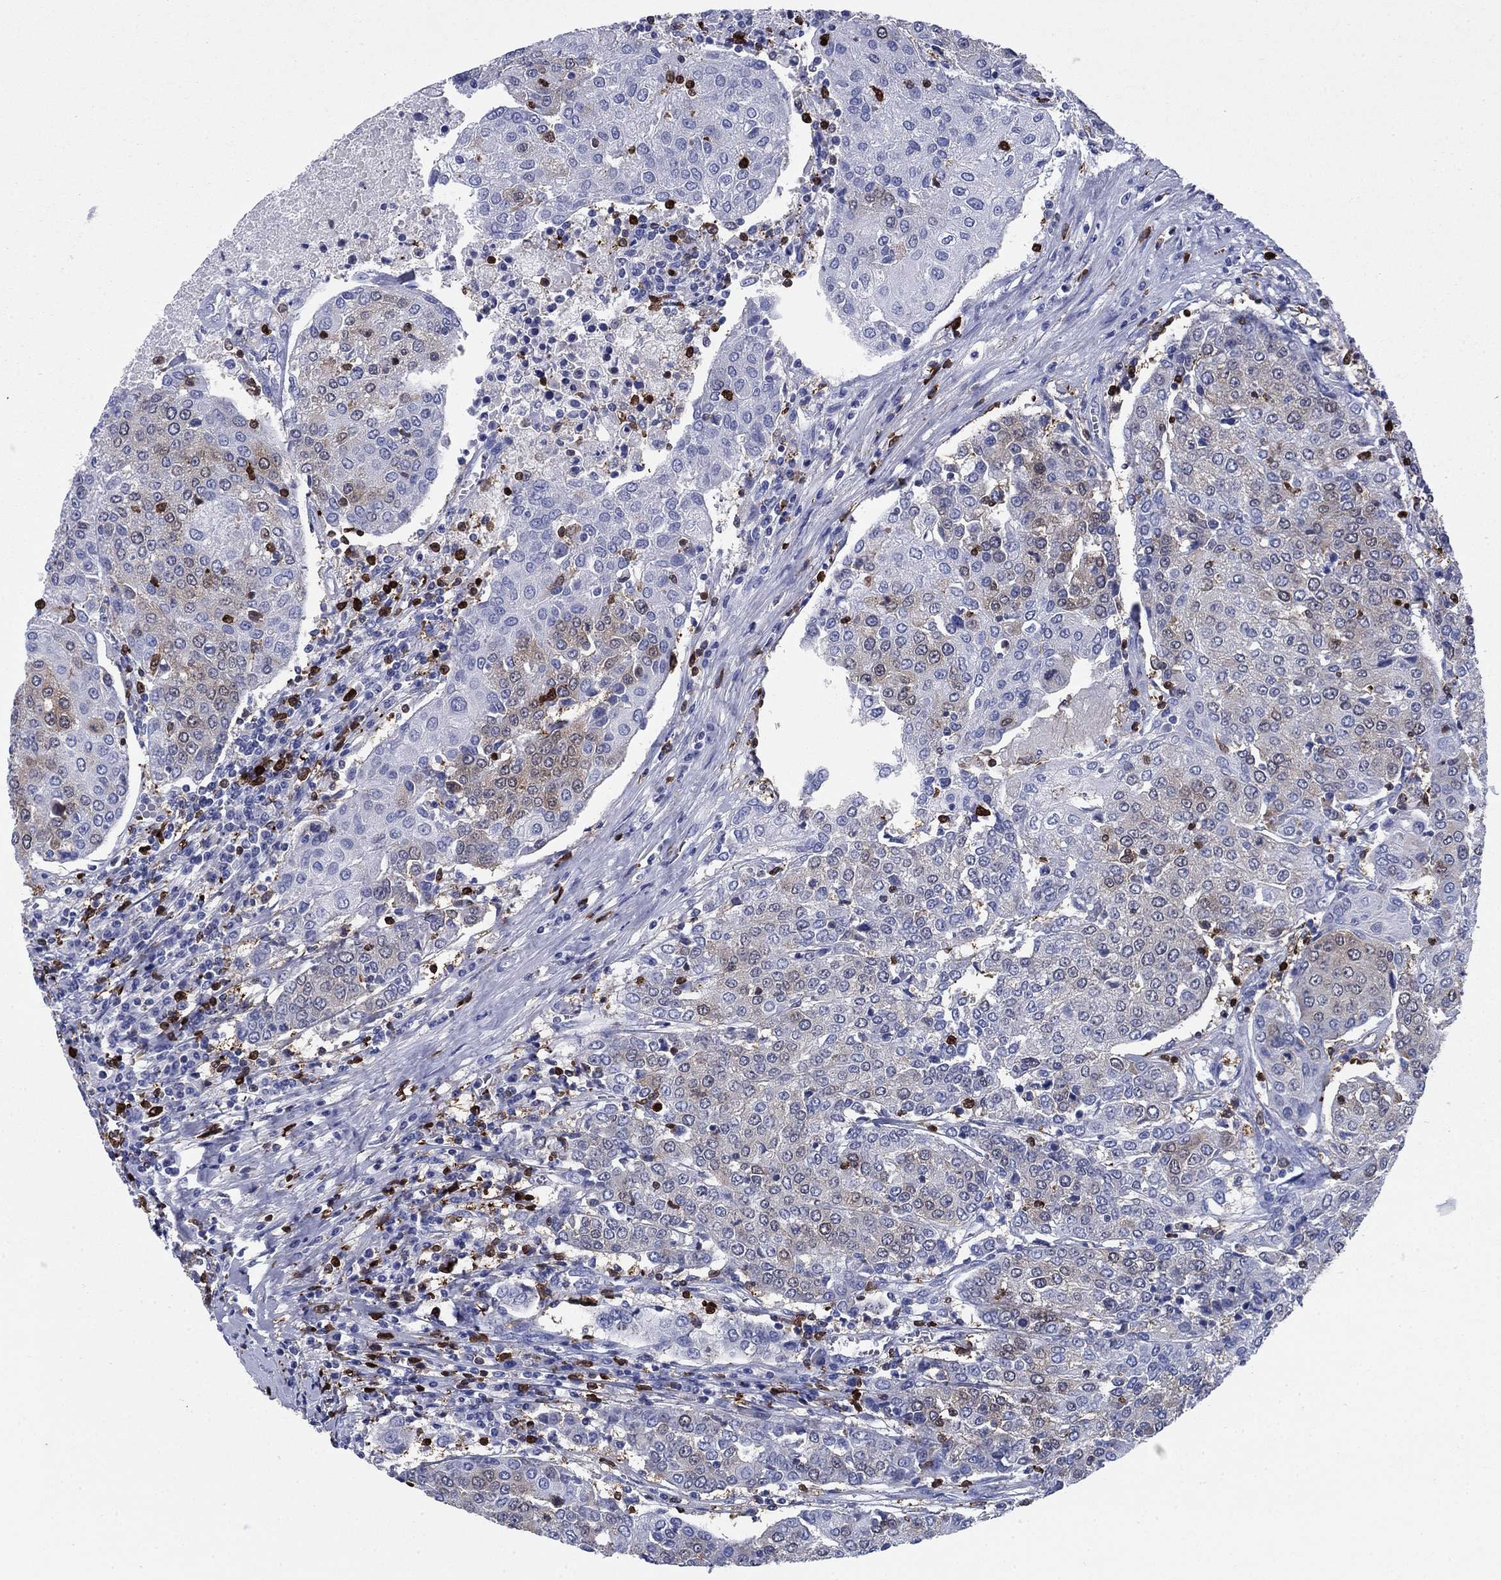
{"staining": {"intensity": "negative", "quantity": "none", "location": "none"}, "tissue": "urothelial cancer", "cell_type": "Tumor cells", "image_type": "cancer", "snomed": [{"axis": "morphology", "description": "Urothelial carcinoma, High grade"}, {"axis": "topography", "description": "Urinary bladder"}], "caption": "A high-resolution photomicrograph shows IHC staining of urothelial carcinoma (high-grade), which reveals no significant positivity in tumor cells.", "gene": "STMN1", "patient": {"sex": "female", "age": 85}}